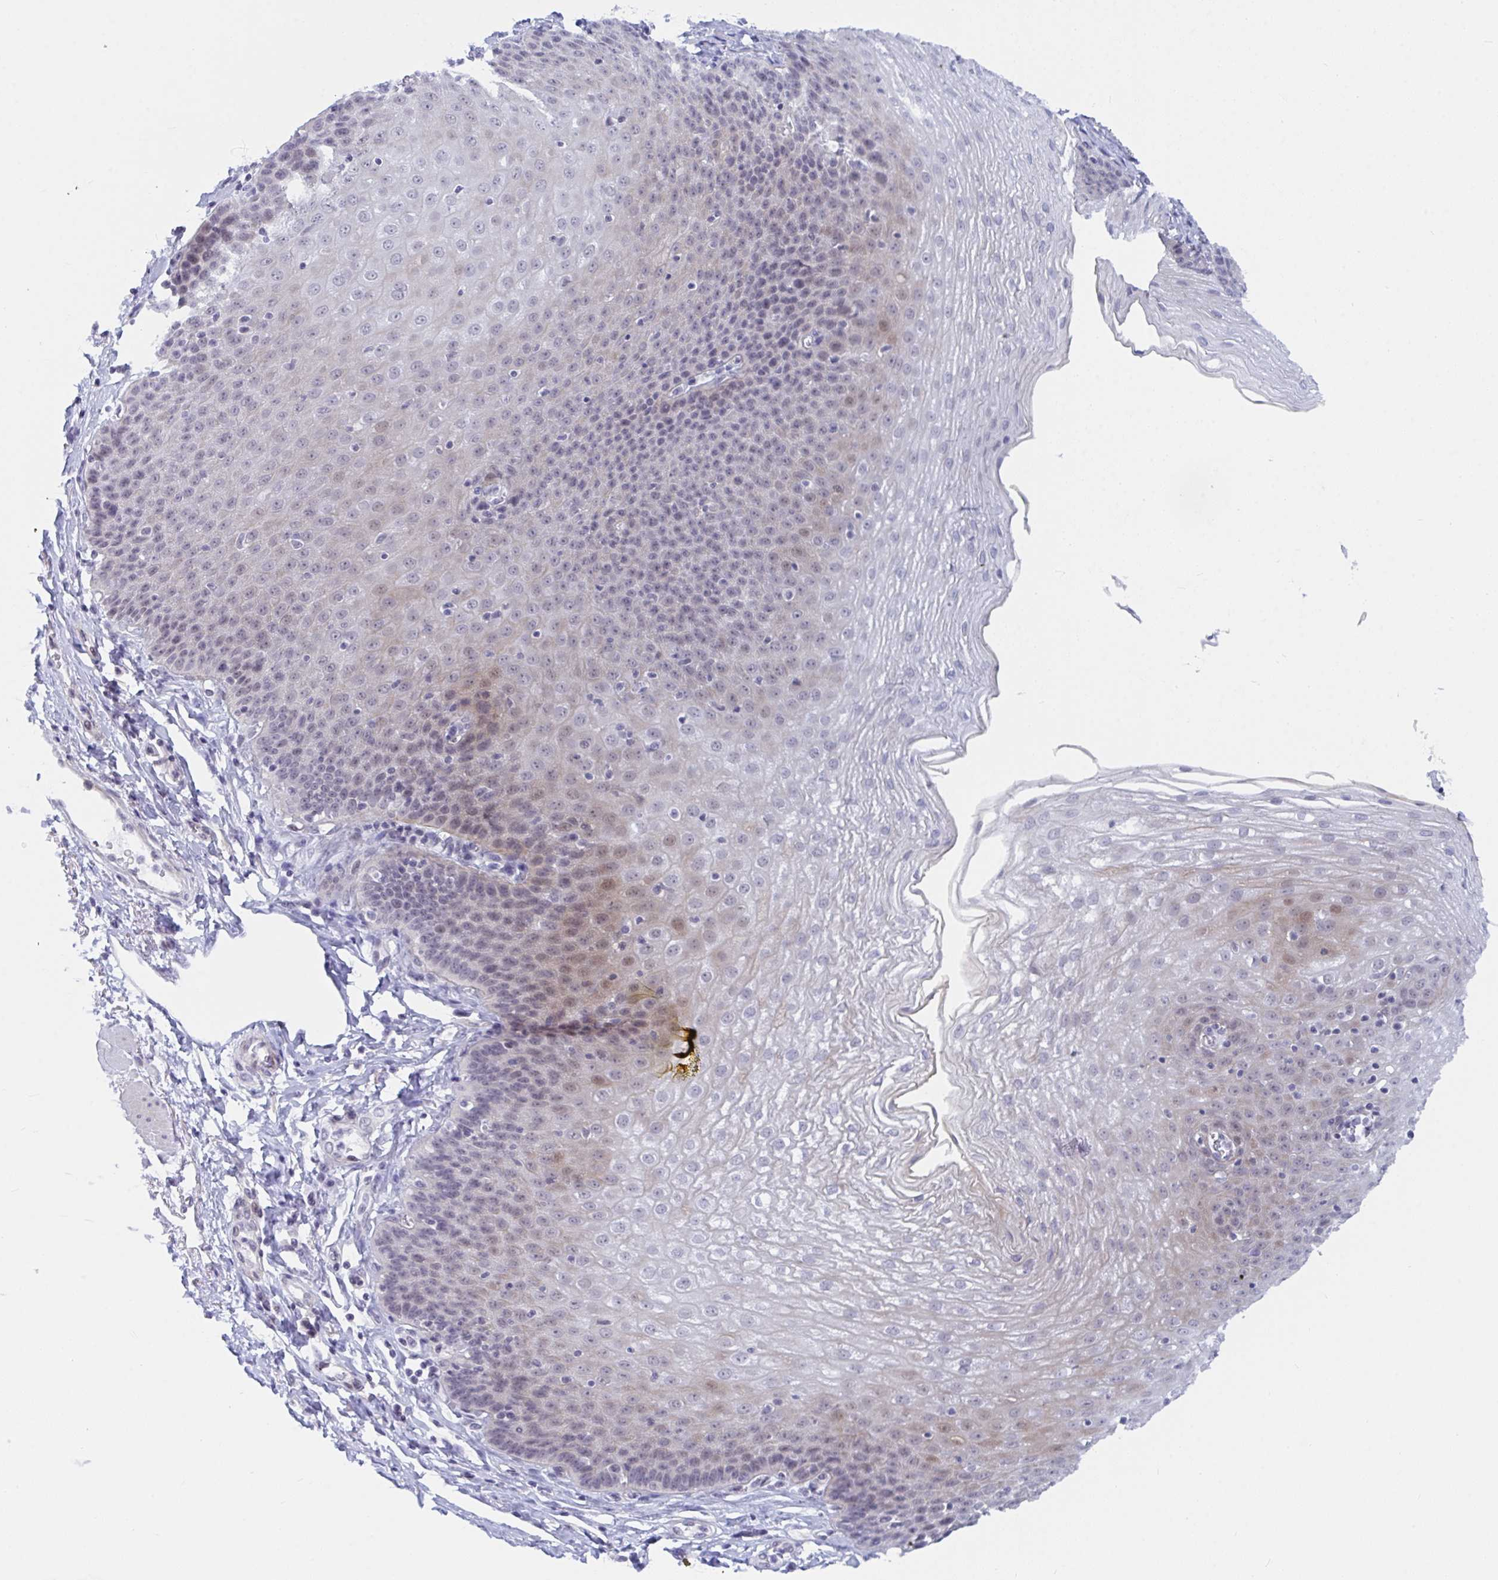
{"staining": {"intensity": "weak", "quantity": "25%-75%", "location": "cytoplasmic/membranous,nuclear"}, "tissue": "esophagus", "cell_type": "Squamous epithelial cells", "image_type": "normal", "snomed": [{"axis": "morphology", "description": "Normal tissue, NOS"}, {"axis": "topography", "description": "Esophagus"}], "caption": "Immunohistochemistry (IHC) of normal esophagus displays low levels of weak cytoplasmic/membranous,nuclear expression in approximately 25%-75% of squamous epithelial cells.", "gene": "DAOA", "patient": {"sex": "female", "age": 81}}